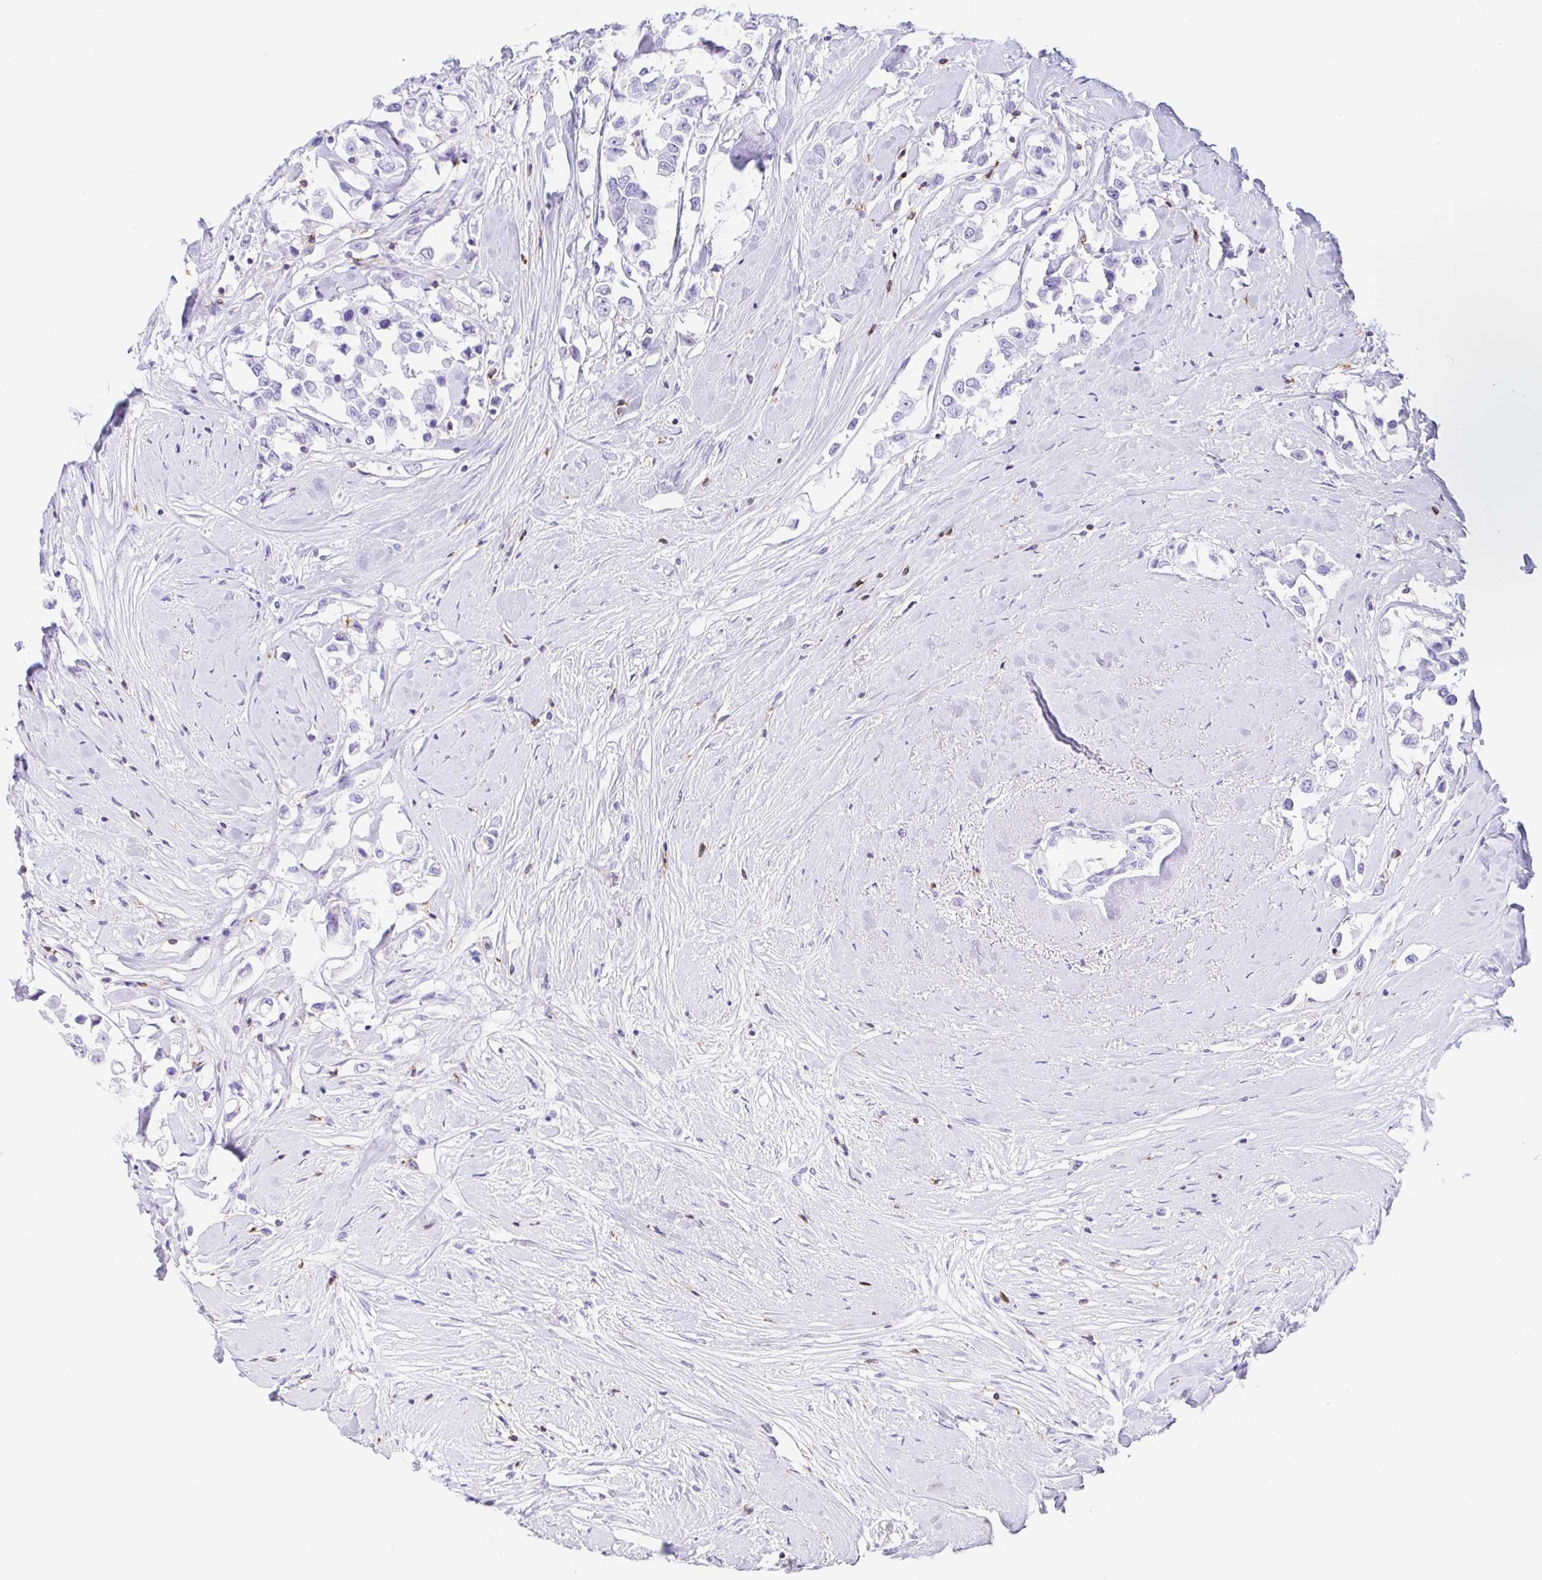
{"staining": {"intensity": "negative", "quantity": "none", "location": "none"}, "tissue": "breast cancer", "cell_type": "Tumor cells", "image_type": "cancer", "snomed": [{"axis": "morphology", "description": "Duct carcinoma"}, {"axis": "topography", "description": "Breast"}], "caption": "Breast invasive ductal carcinoma was stained to show a protein in brown. There is no significant positivity in tumor cells.", "gene": "CD5", "patient": {"sex": "female", "age": 61}}